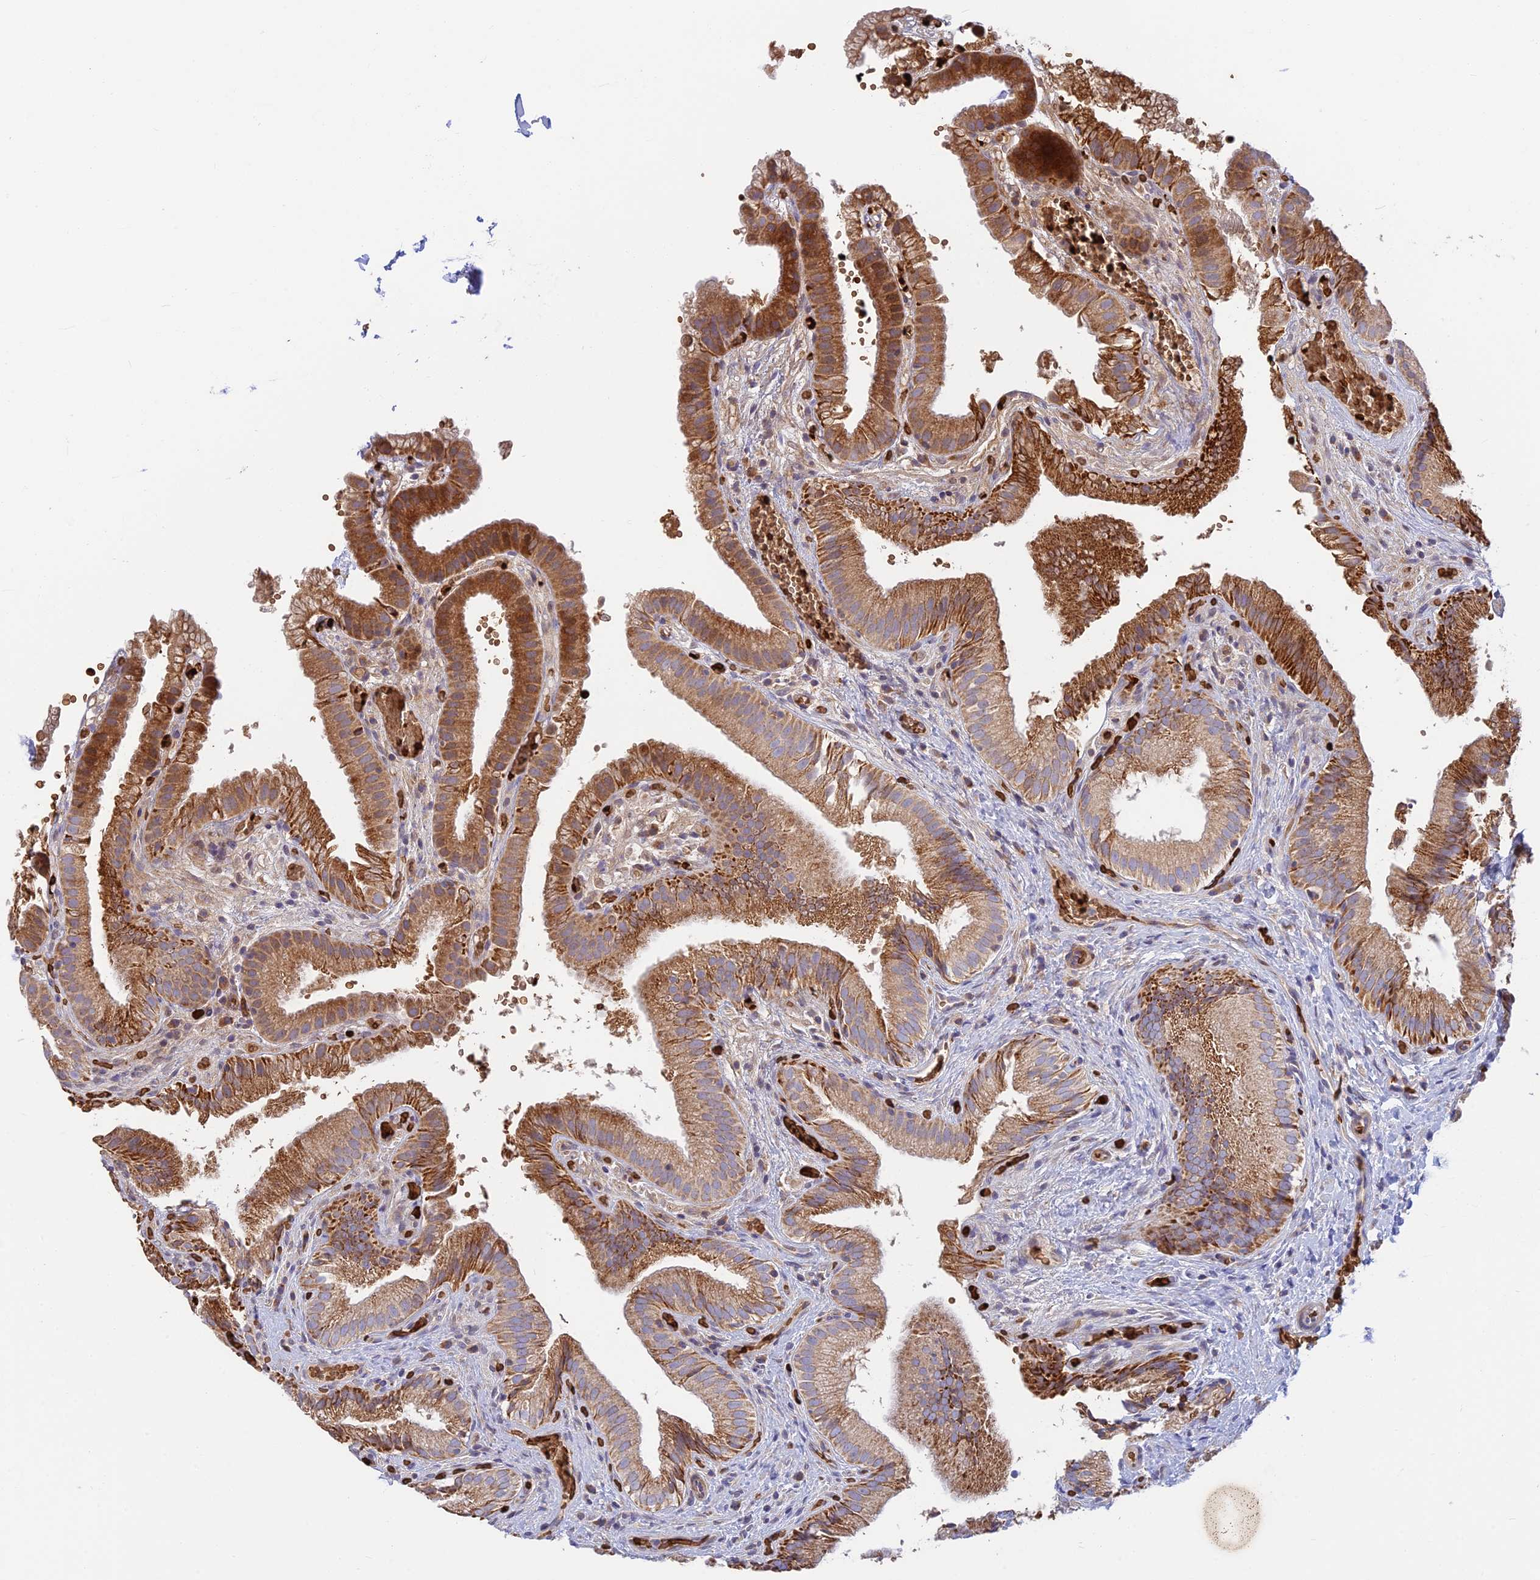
{"staining": {"intensity": "moderate", "quantity": ">75%", "location": "cytoplasmic/membranous"}, "tissue": "gallbladder", "cell_type": "Glandular cells", "image_type": "normal", "snomed": [{"axis": "morphology", "description": "Normal tissue, NOS"}, {"axis": "topography", "description": "Gallbladder"}], "caption": "Immunohistochemistry histopathology image of unremarkable gallbladder stained for a protein (brown), which demonstrates medium levels of moderate cytoplasmic/membranous expression in about >75% of glandular cells.", "gene": "UFSP2", "patient": {"sex": "female", "age": 30}}